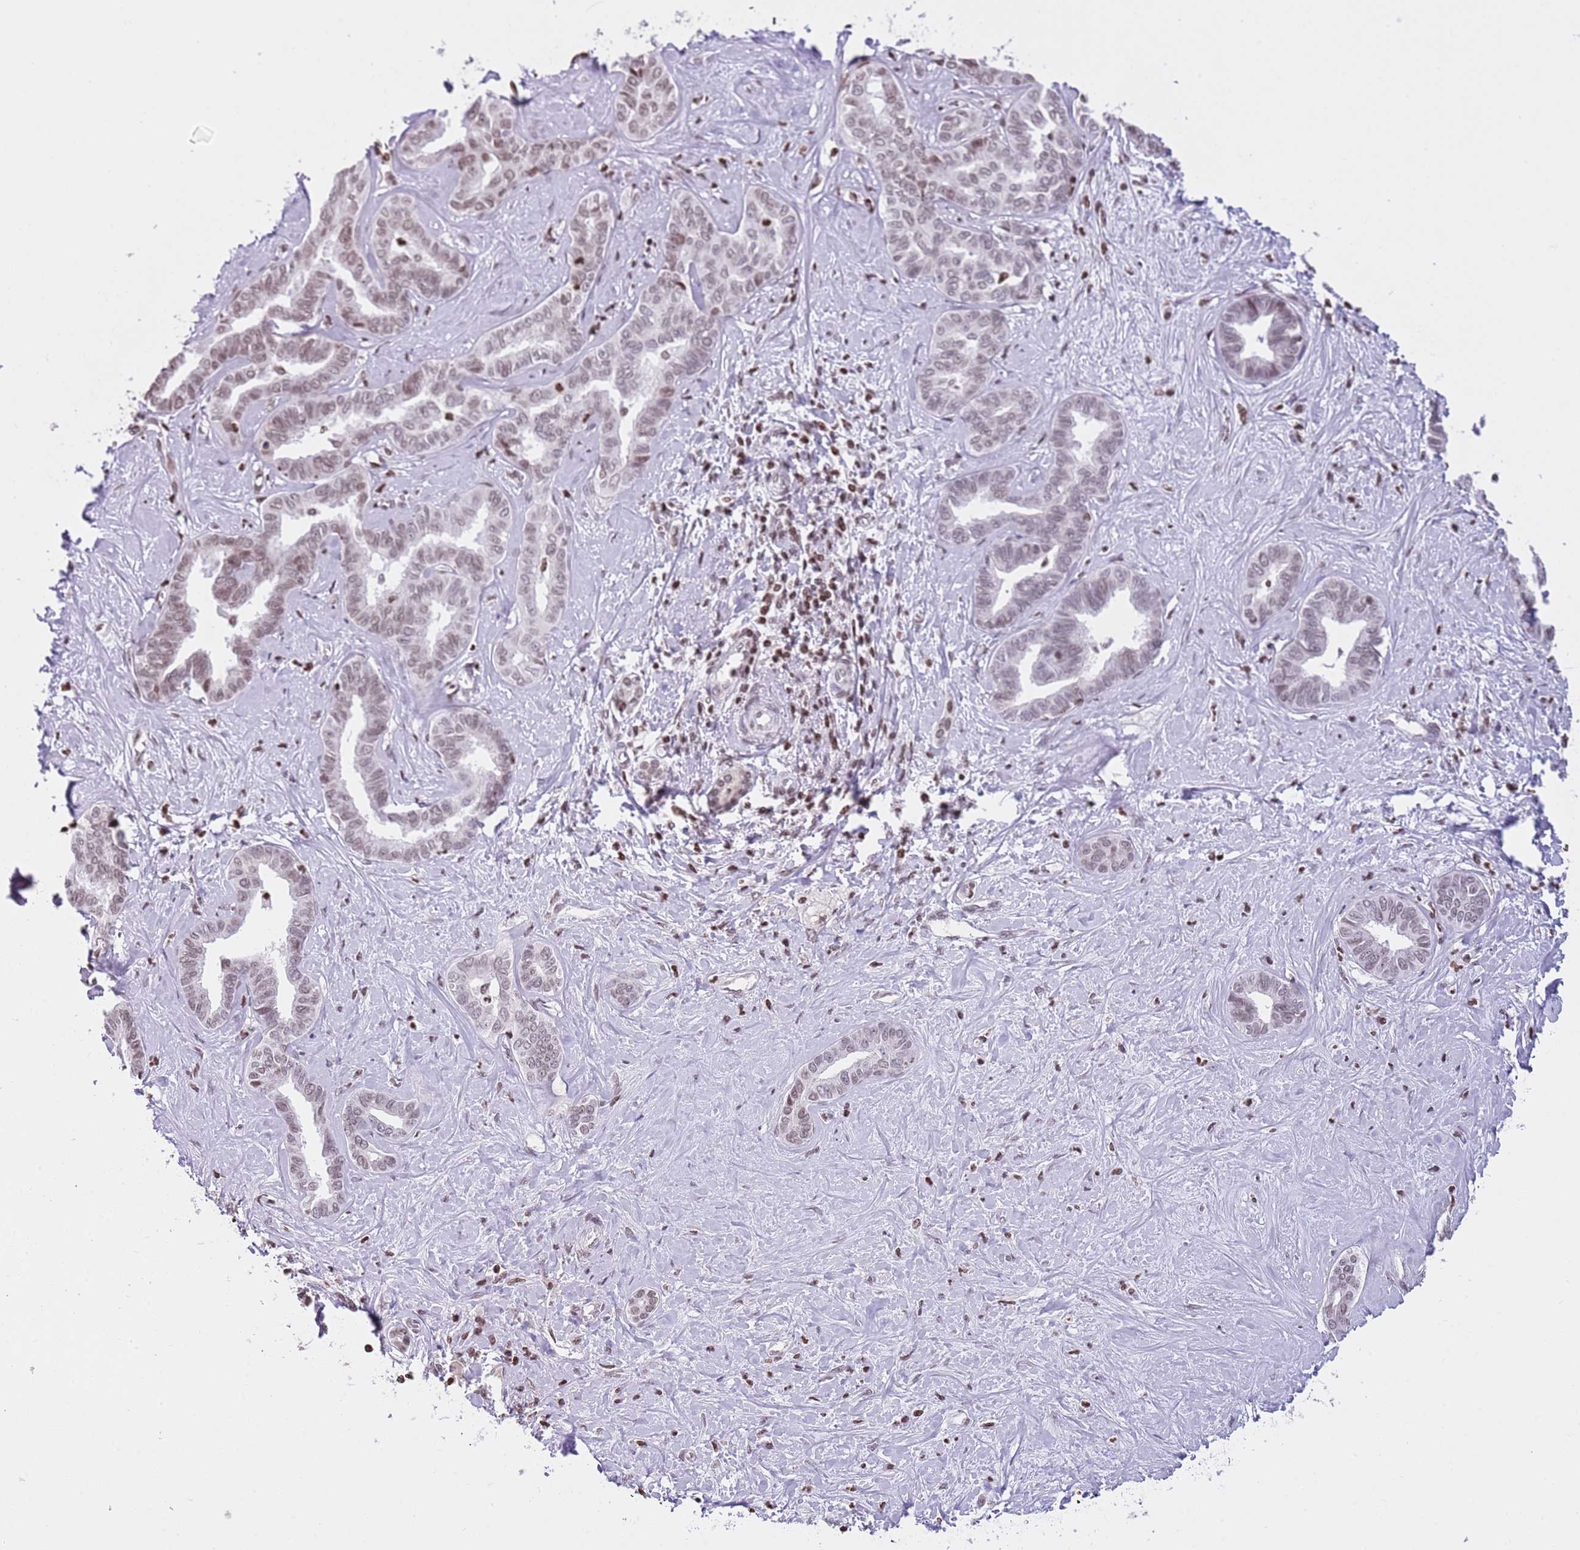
{"staining": {"intensity": "weak", "quantity": ">75%", "location": "nuclear"}, "tissue": "liver cancer", "cell_type": "Tumor cells", "image_type": "cancer", "snomed": [{"axis": "morphology", "description": "Cholangiocarcinoma"}, {"axis": "topography", "description": "Liver"}], "caption": "Protein positivity by IHC displays weak nuclear expression in about >75% of tumor cells in cholangiocarcinoma (liver). (DAB IHC with brightfield microscopy, high magnification).", "gene": "KPNA3", "patient": {"sex": "female", "age": 77}}